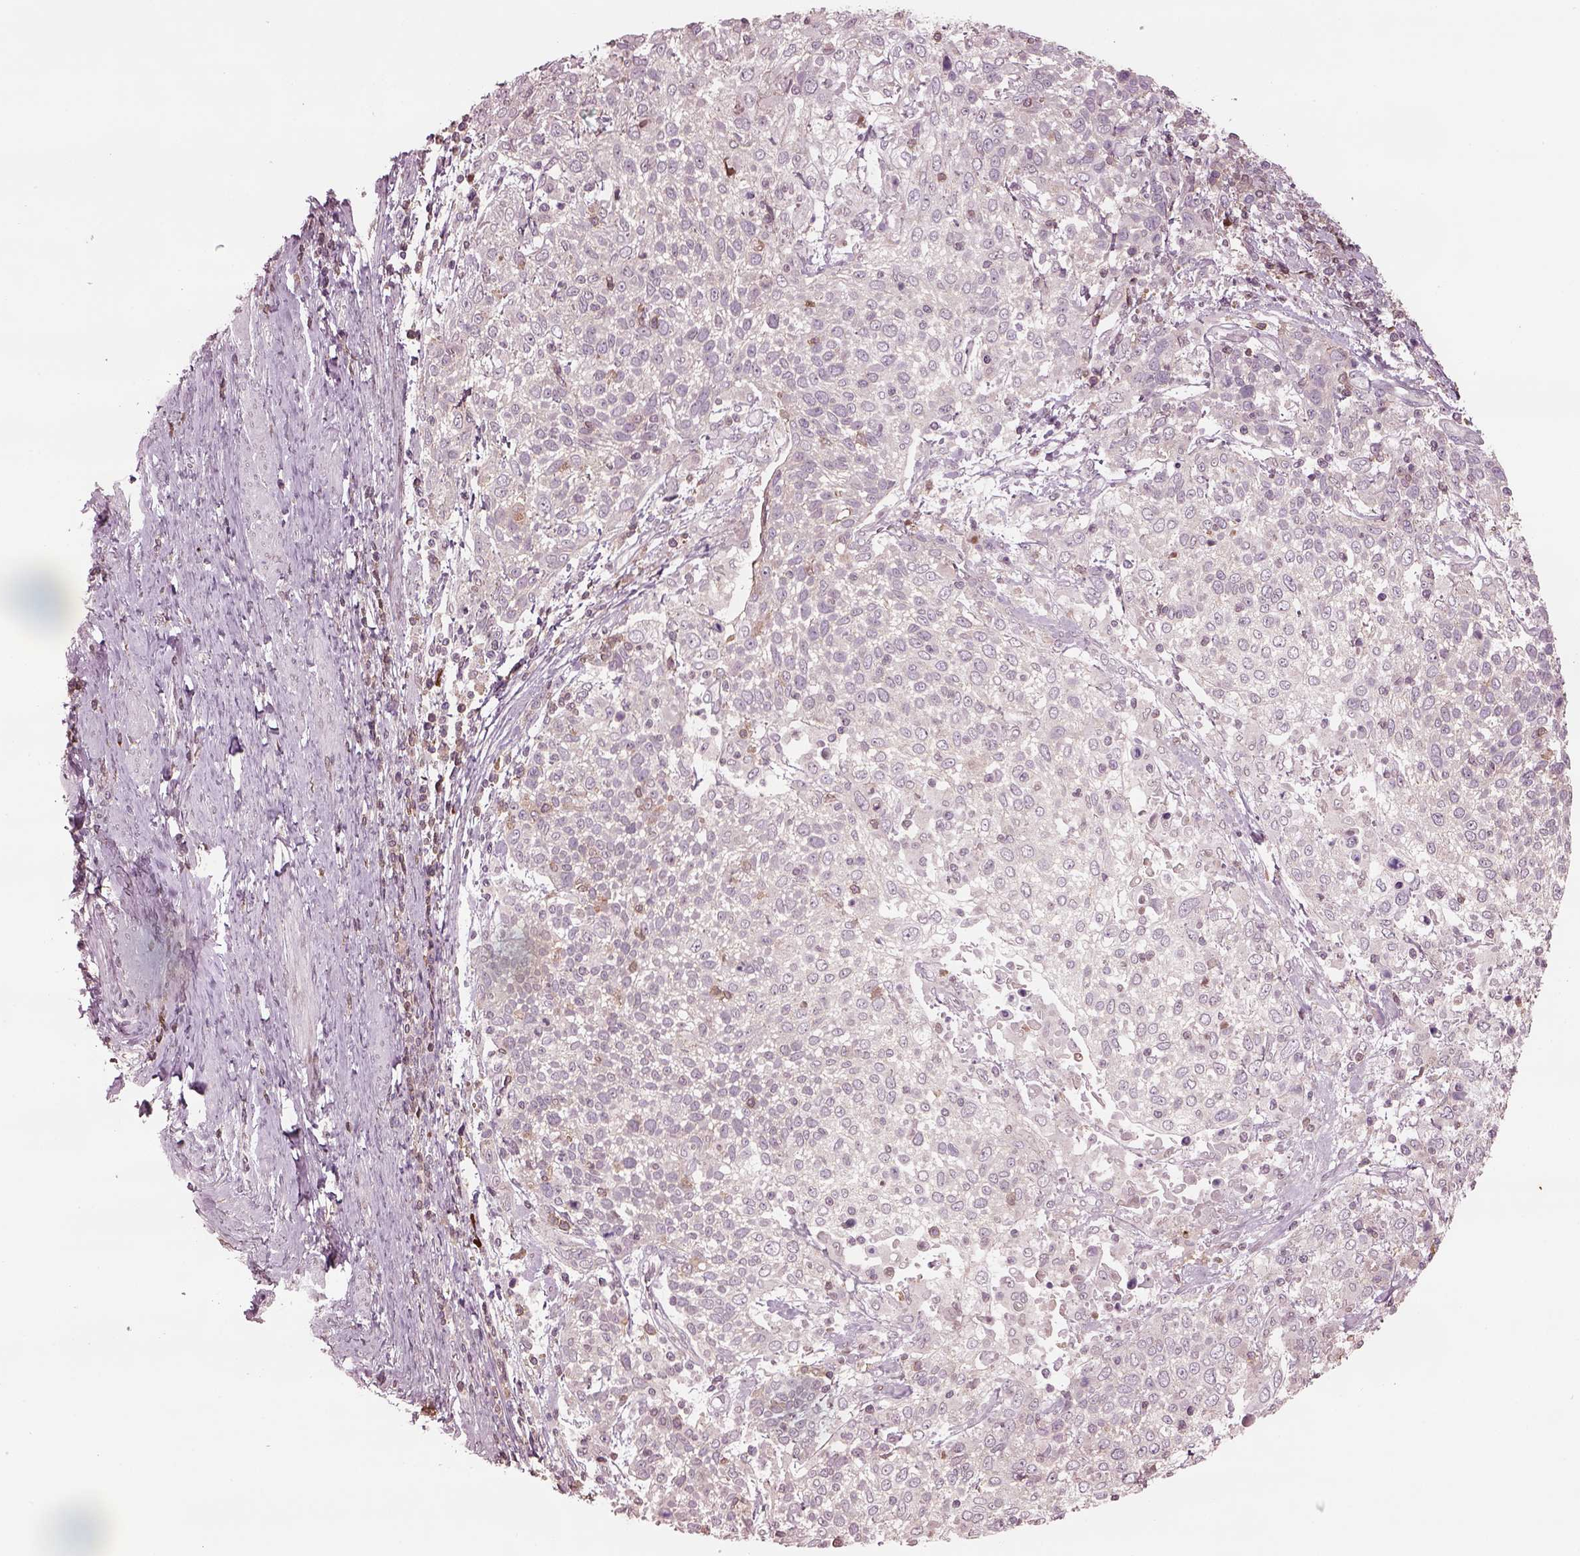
{"staining": {"intensity": "negative", "quantity": "none", "location": "none"}, "tissue": "cervical cancer", "cell_type": "Tumor cells", "image_type": "cancer", "snomed": [{"axis": "morphology", "description": "Squamous cell carcinoma, NOS"}, {"axis": "topography", "description": "Cervix"}], "caption": "Tumor cells show no significant protein staining in cervical cancer.", "gene": "PTX4", "patient": {"sex": "female", "age": 61}}